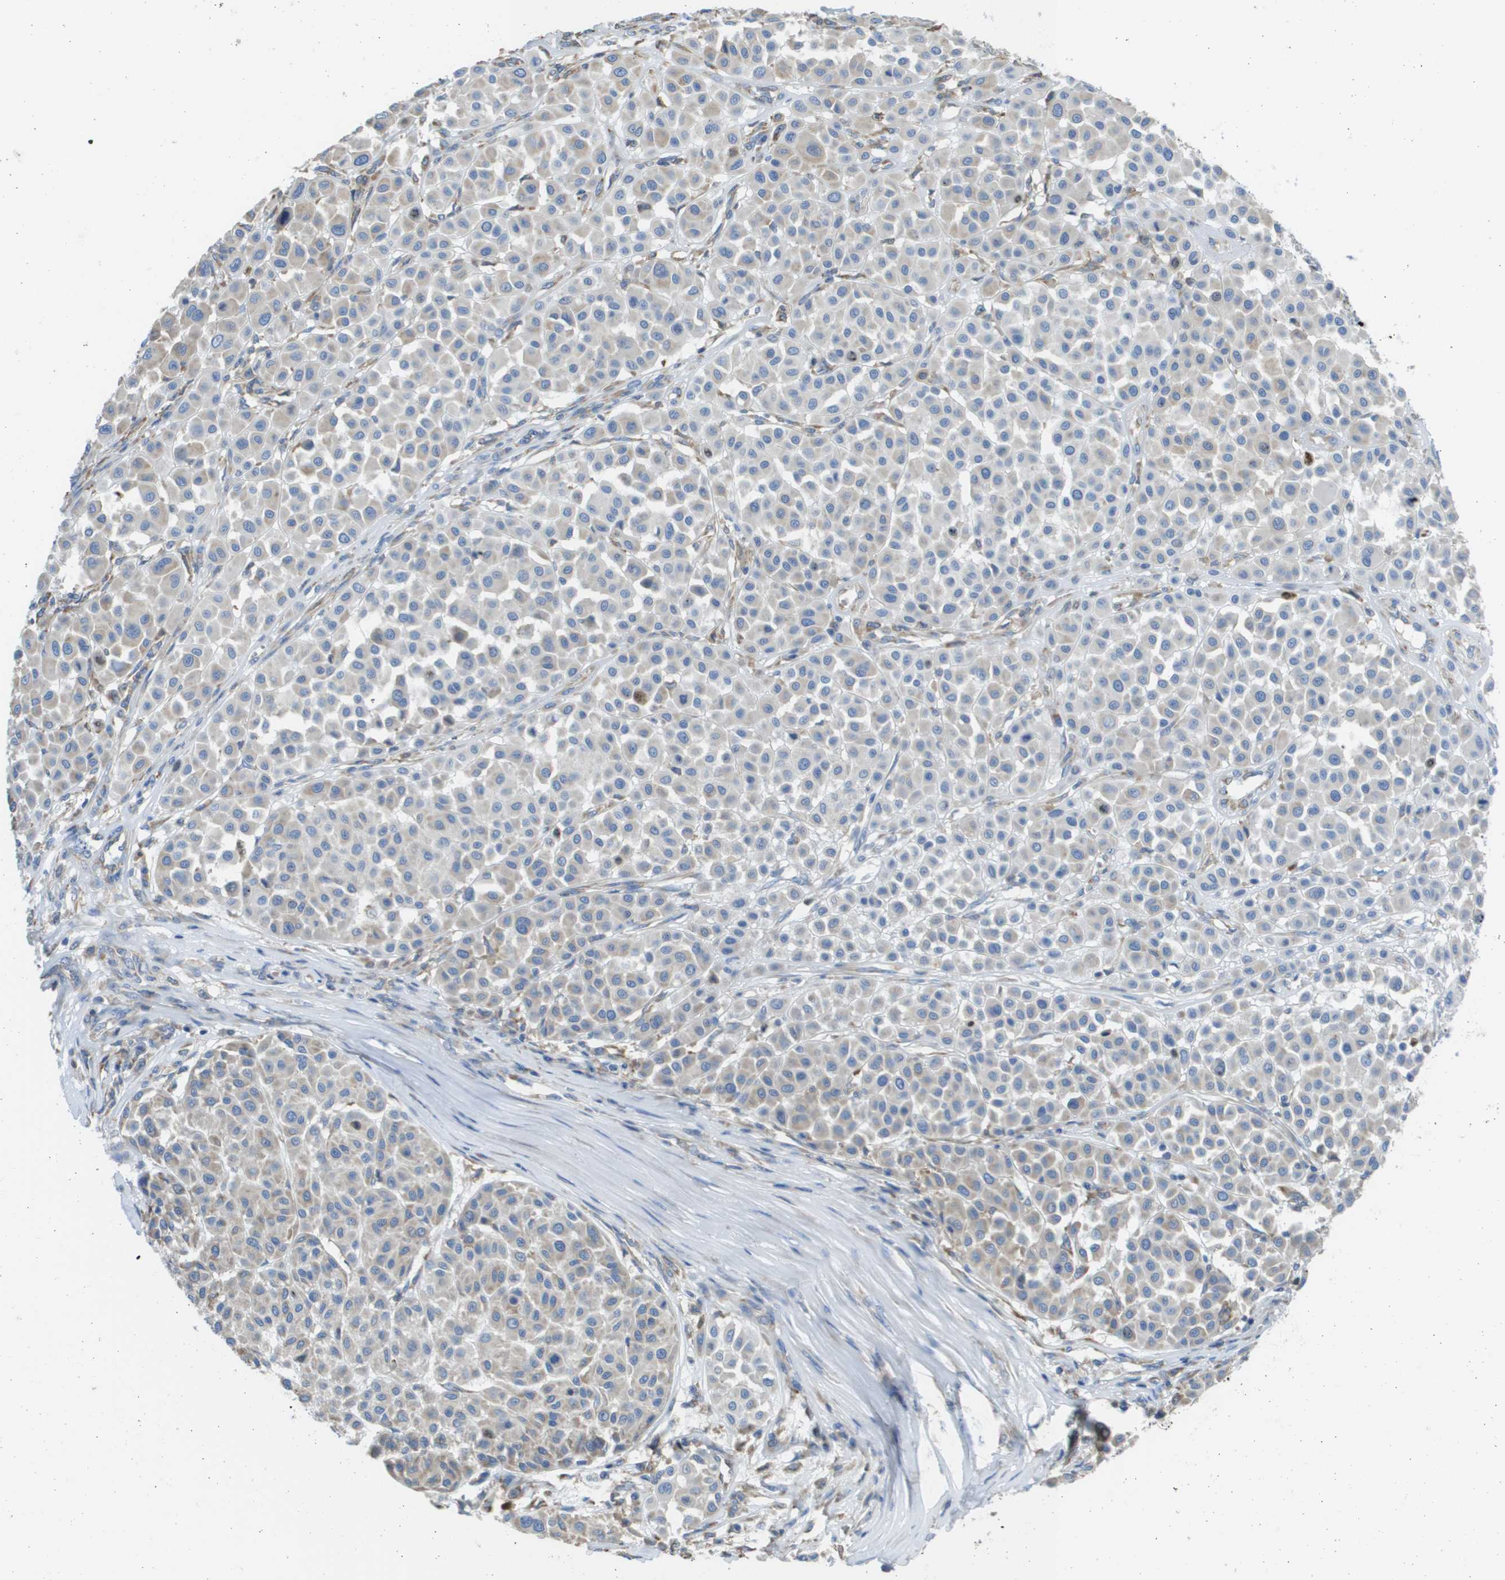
{"staining": {"intensity": "negative", "quantity": "none", "location": "none"}, "tissue": "melanoma", "cell_type": "Tumor cells", "image_type": "cancer", "snomed": [{"axis": "morphology", "description": "Malignant melanoma, Metastatic site"}, {"axis": "topography", "description": "Soft tissue"}], "caption": "Tumor cells are negative for protein expression in human melanoma.", "gene": "SDR42E1", "patient": {"sex": "male", "age": 41}}